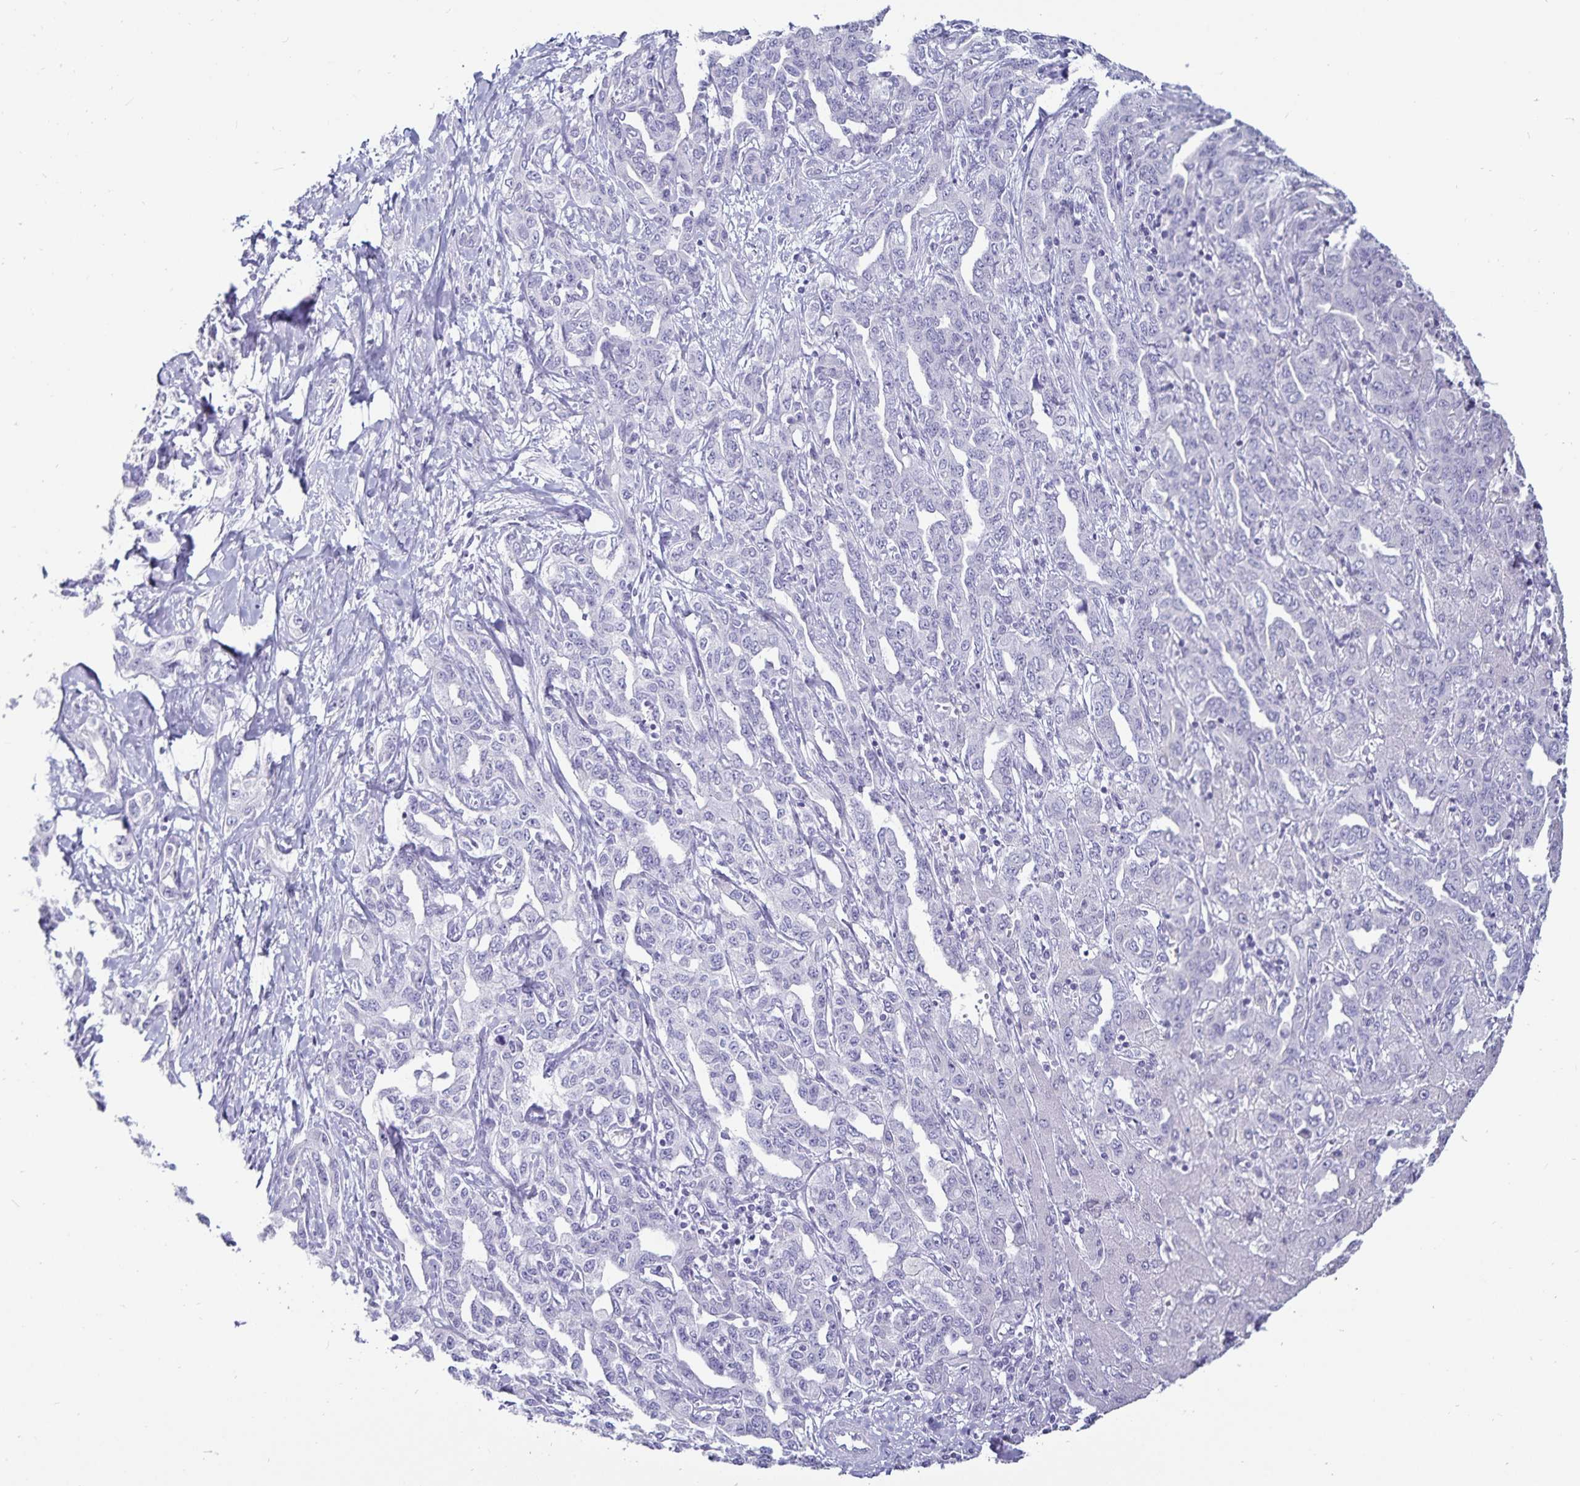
{"staining": {"intensity": "negative", "quantity": "none", "location": "none"}, "tissue": "liver cancer", "cell_type": "Tumor cells", "image_type": "cancer", "snomed": [{"axis": "morphology", "description": "Cholangiocarcinoma"}, {"axis": "topography", "description": "Liver"}], "caption": "Tumor cells are negative for brown protein staining in liver cancer.", "gene": "DEFA6", "patient": {"sex": "male", "age": 59}}